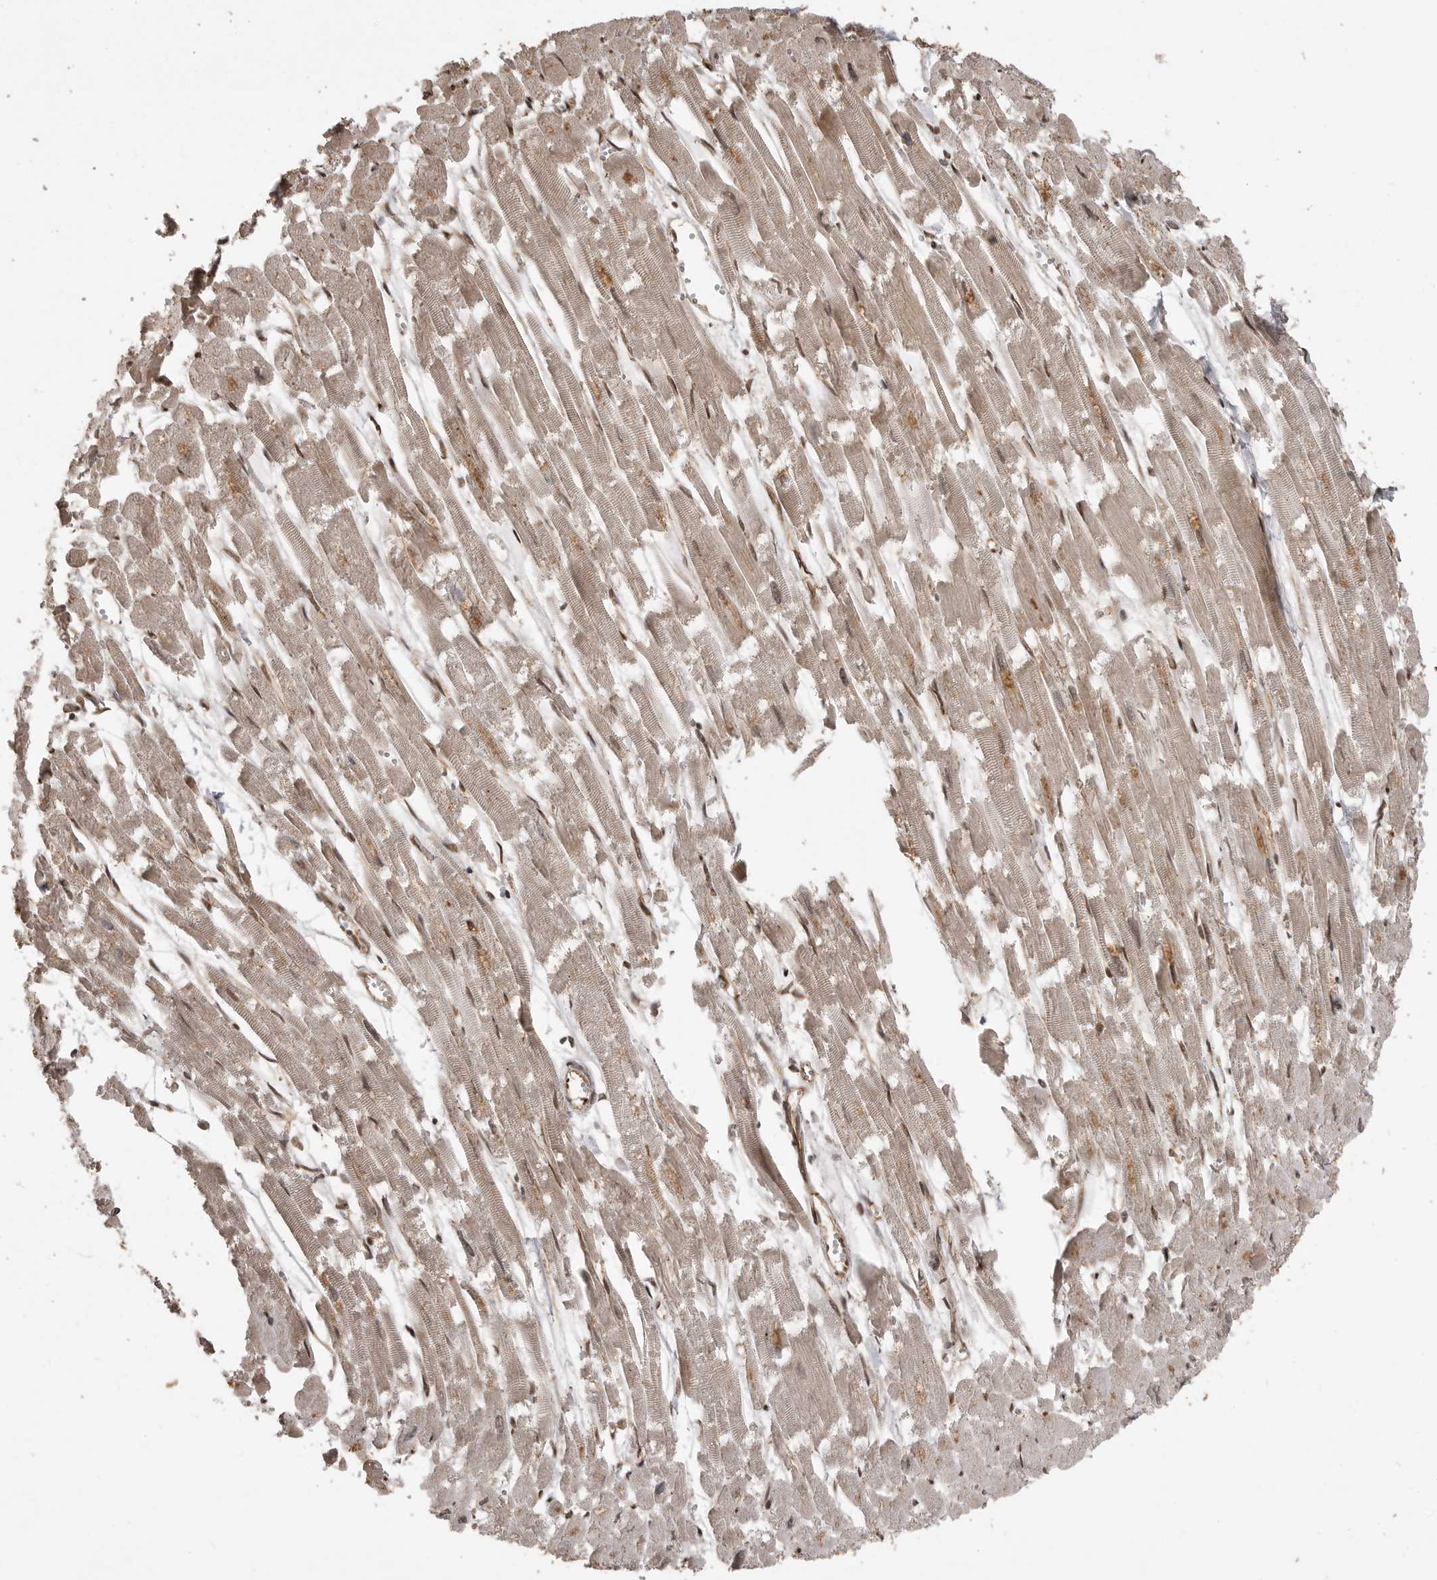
{"staining": {"intensity": "strong", "quantity": ">75%", "location": "cytoplasmic/membranous,nuclear"}, "tissue": "heart muscle", "cell_type": "Cardiomyocytes", "image_type": "normal", "snomed": [{"axis": "morphology", "description": "Normal tissue, NOS"}, {"axis": "topography", "description": "Heart"}], "caption": "Immunohistochemical staining of benign human heart muscle demonstrates >75% levels of strong cytoplasmic/membranous,nuclear protein expression in about >75% of cardiomyocytes.", "gene": "CBLL1", "patient": {"sex": "male", "age": 54}}